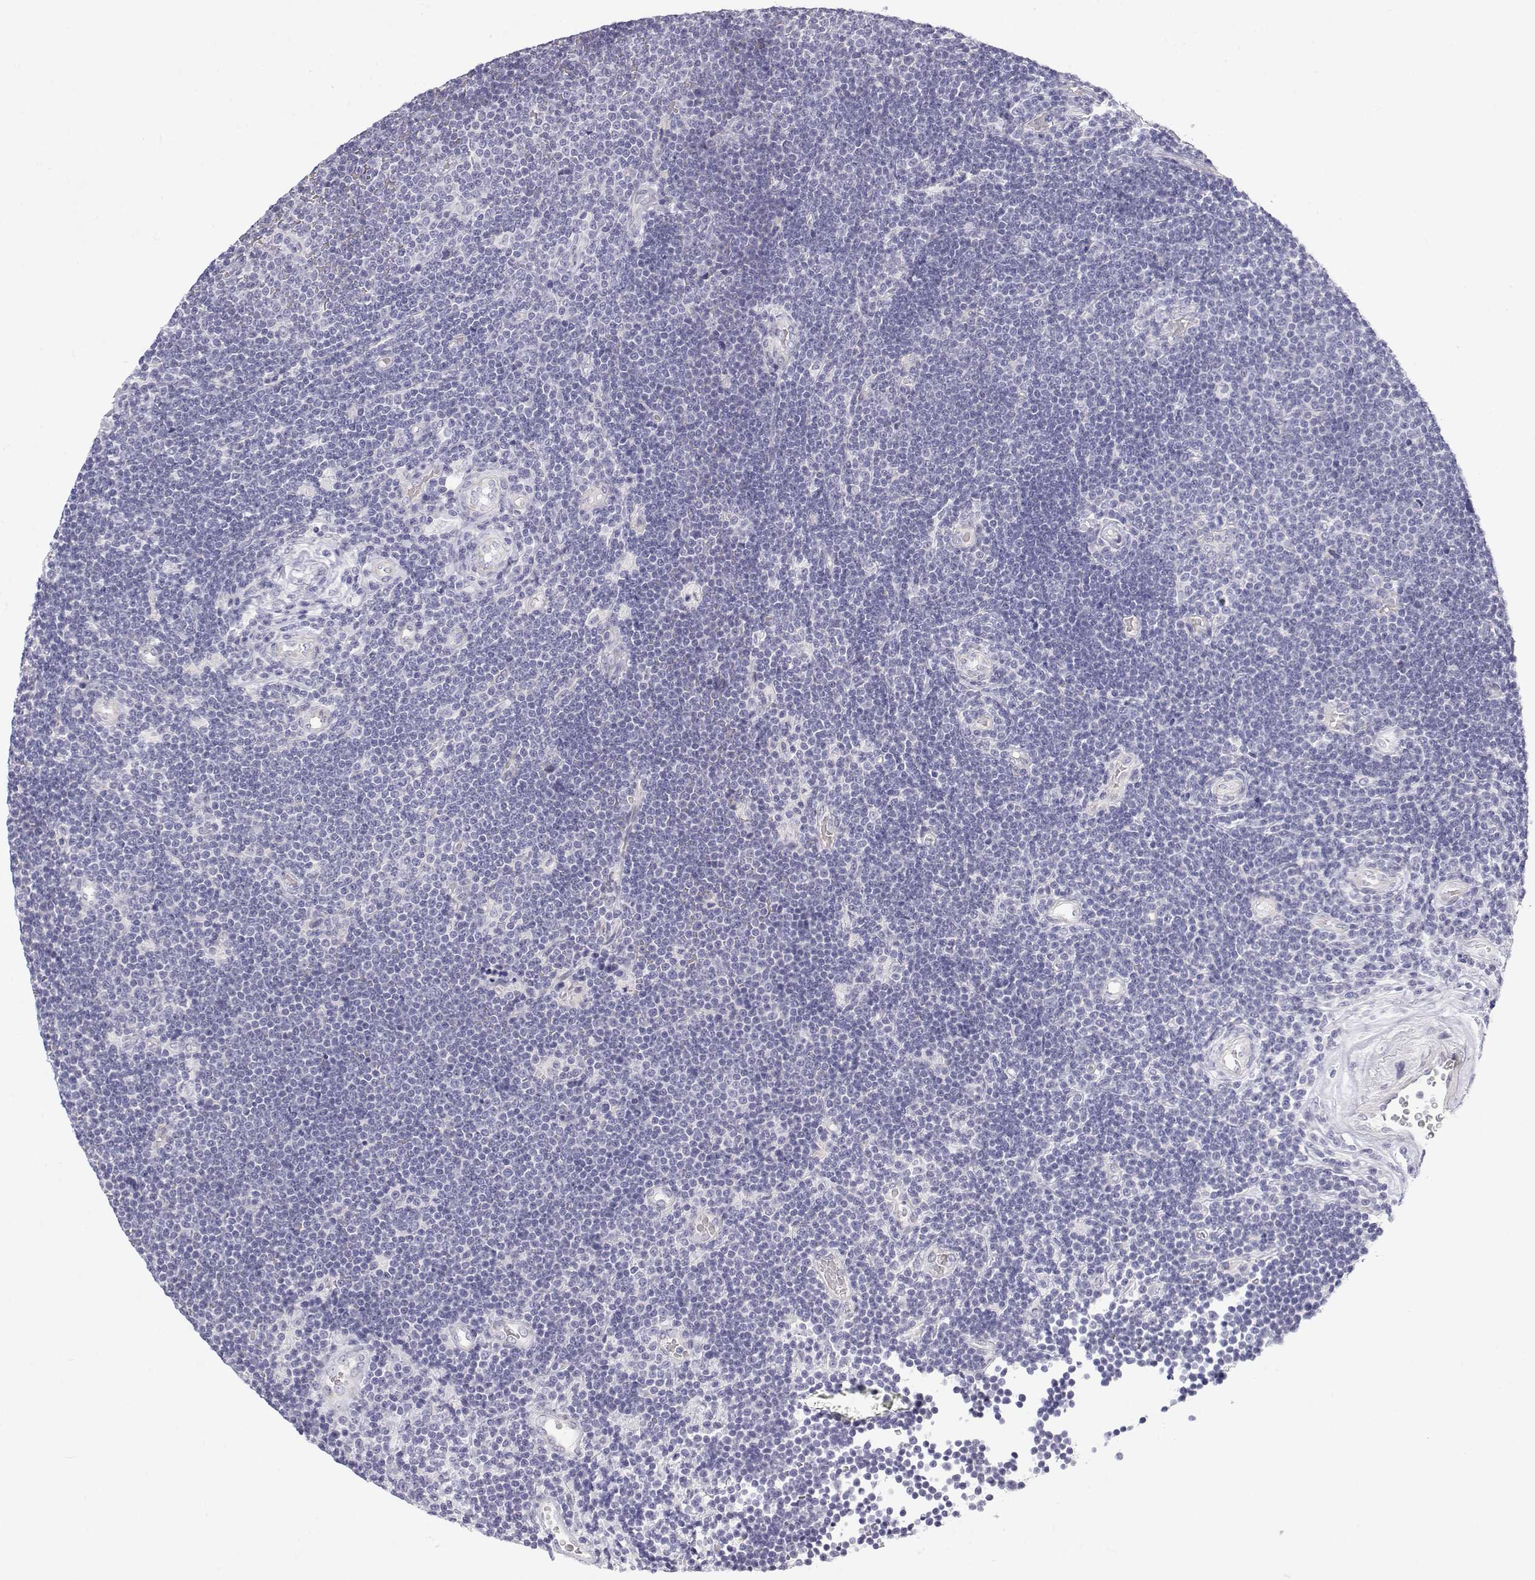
{"staining": {"intensity": "negative", "quantity": "none", "location": "none"}, "tissue": "lymphoma", "cell_type": "Tumor cells", "image_type": "cancer", "snomed": [{"axis": "morphology", "description": "Malignant lymphoma, non-Hodgkin's type, Low grade"}, {"axis": "topography", "description": "Brain"}], "caption": "Immunohistochemical staining of malignant lymphoma, non-Hodgkin's type (low-grade) shows no significant expression in tumor cells.", "gene": "MISP", "patient": {"sex": "female", "age": 66}}